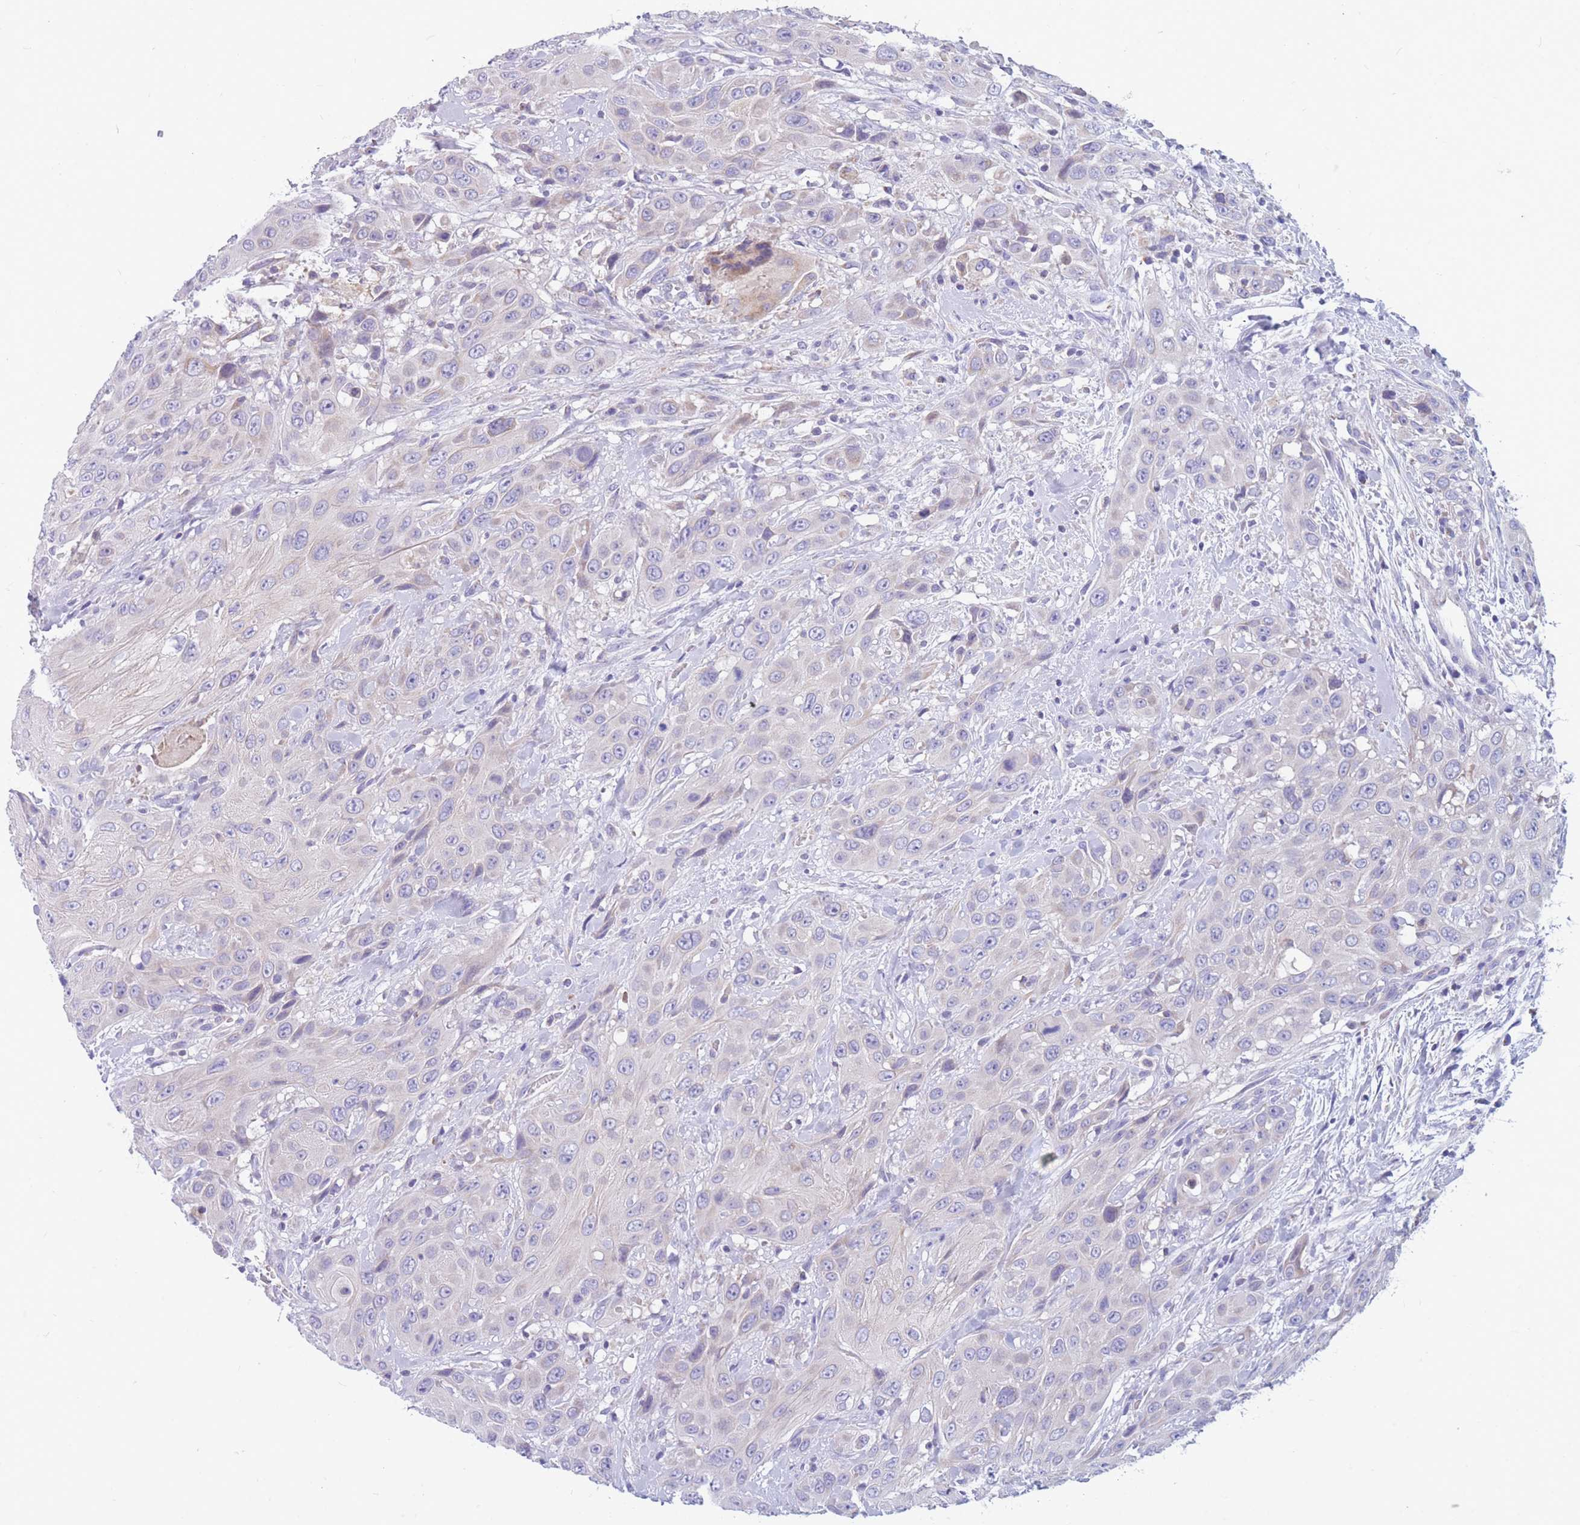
{"staining": {"intensity": "negative", "quantity": "none", "location": "none"}, "tissue": "head and neck cancer", "cell_type": "Tumor cells", "image_type": "cancer", "snomed": [{"axis": "morphology", "description": "Squamous cell carcinoma, NOS"}, {"axis": "topography", "description": "Head-Neck"}], "caption": "Tumor cells show no significant protein expression in head and neck squamous cell carcinoma.", "gene": "DHRS11", "patient": {"sex": "male", "age": 81}}